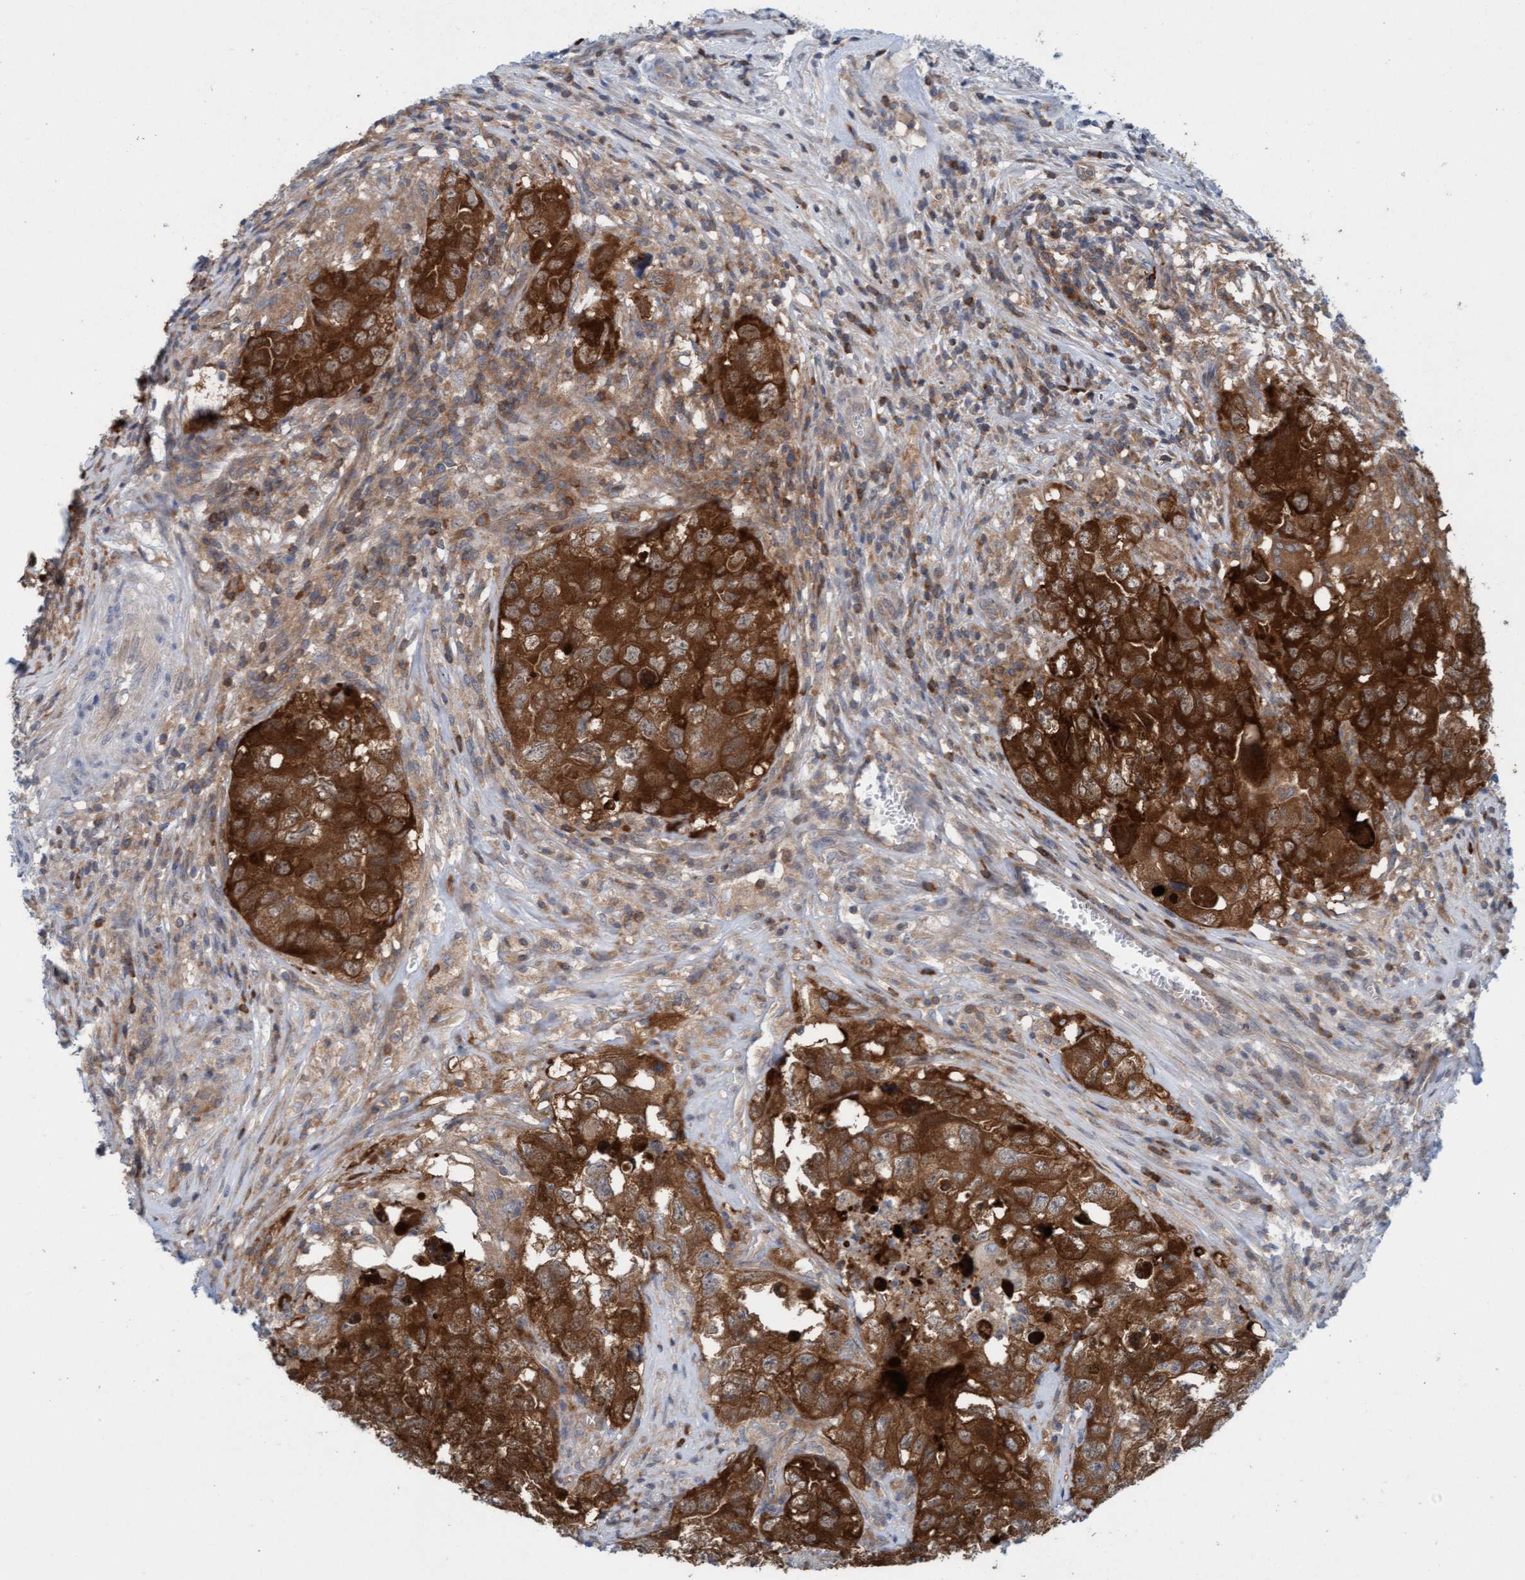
{"staining": {"intensity": "strong", "quantity": ">75%", "location": "cytoplasmic/membranous"}, "tissue": "testis cancer", "cell_type": "Tumor cells", "image_type": "cancer", "snomed": [{"axis": "morphology", "description": "Seminoma, NOS"}, {"axis": "morphology", "description": "Carcinoma, Embryonal, NOS"}, {"axis": "topography", "description": "Testis"}], "caption": "Immunohistochemical staining of human testis embryonal carcinoma demonstrates high levels of strong cytoplasmic/membranous positivity in approximately >75% of tumor cells.", "gene": "KLHL25", "patient": {"sex": "male", "age": 43}}